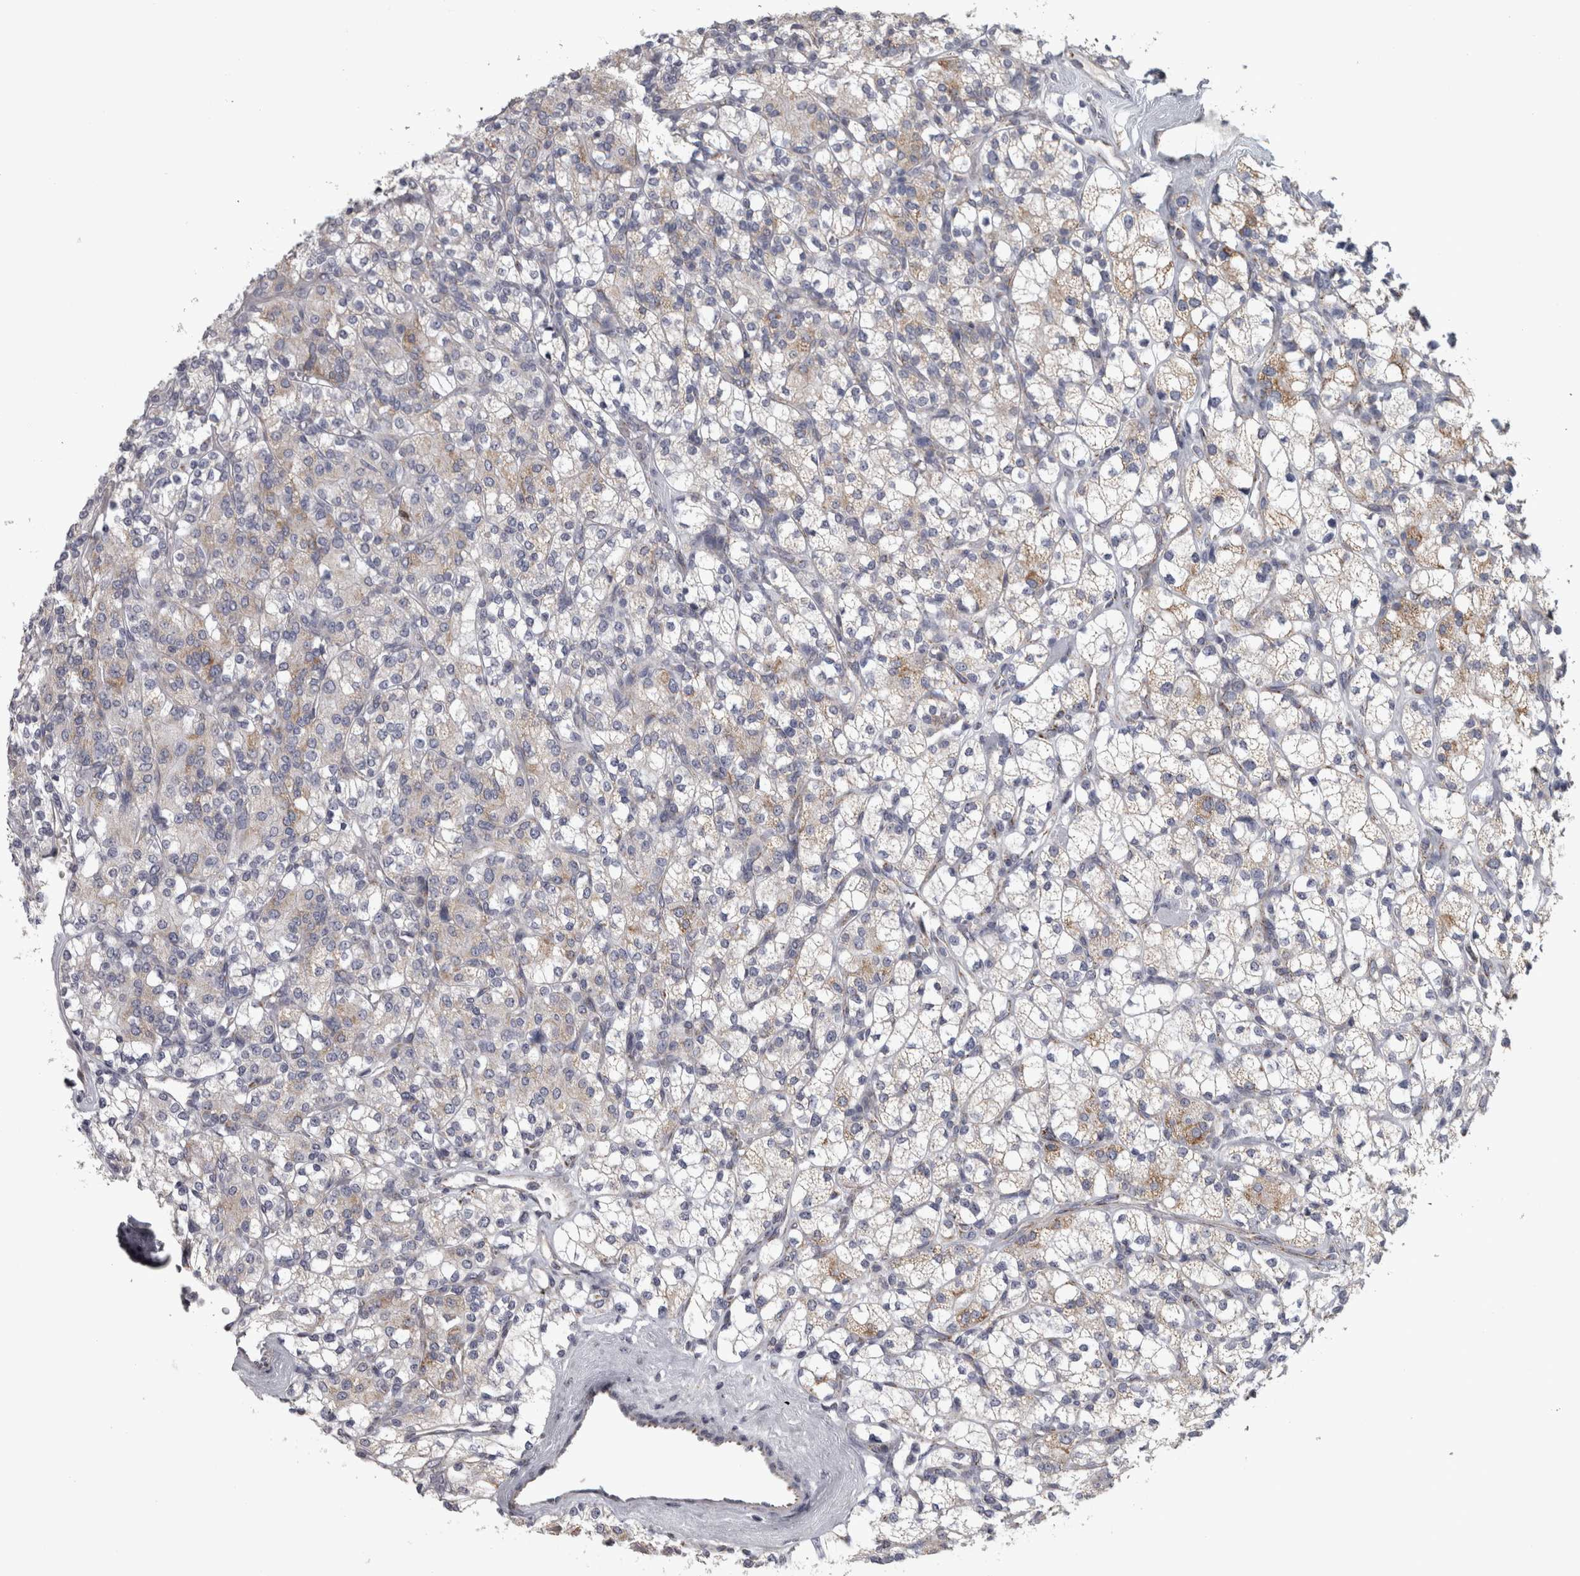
{"staining": {"intensity": "weak", "quantity": "25%-75%", "location": "cytoplasmic/membranous"}, "tissue": "renal cancer", "cell_type": "Tumor cells", "image_type": "cancer", "snomed": [{"axis": "morphology", "description": "Adenocarcinoma, NOS"}, {"axis": "topography", "description": "Kidney"}], "caption": "Adenocarcinoma (renal) was stained to show a protein in brown. There is low levels of weak cytoplasmic/membranous positivity in about 25%-75% of tumor cells.", "gene": "DBT", "patient": {"sex": "male", "age": 77}}